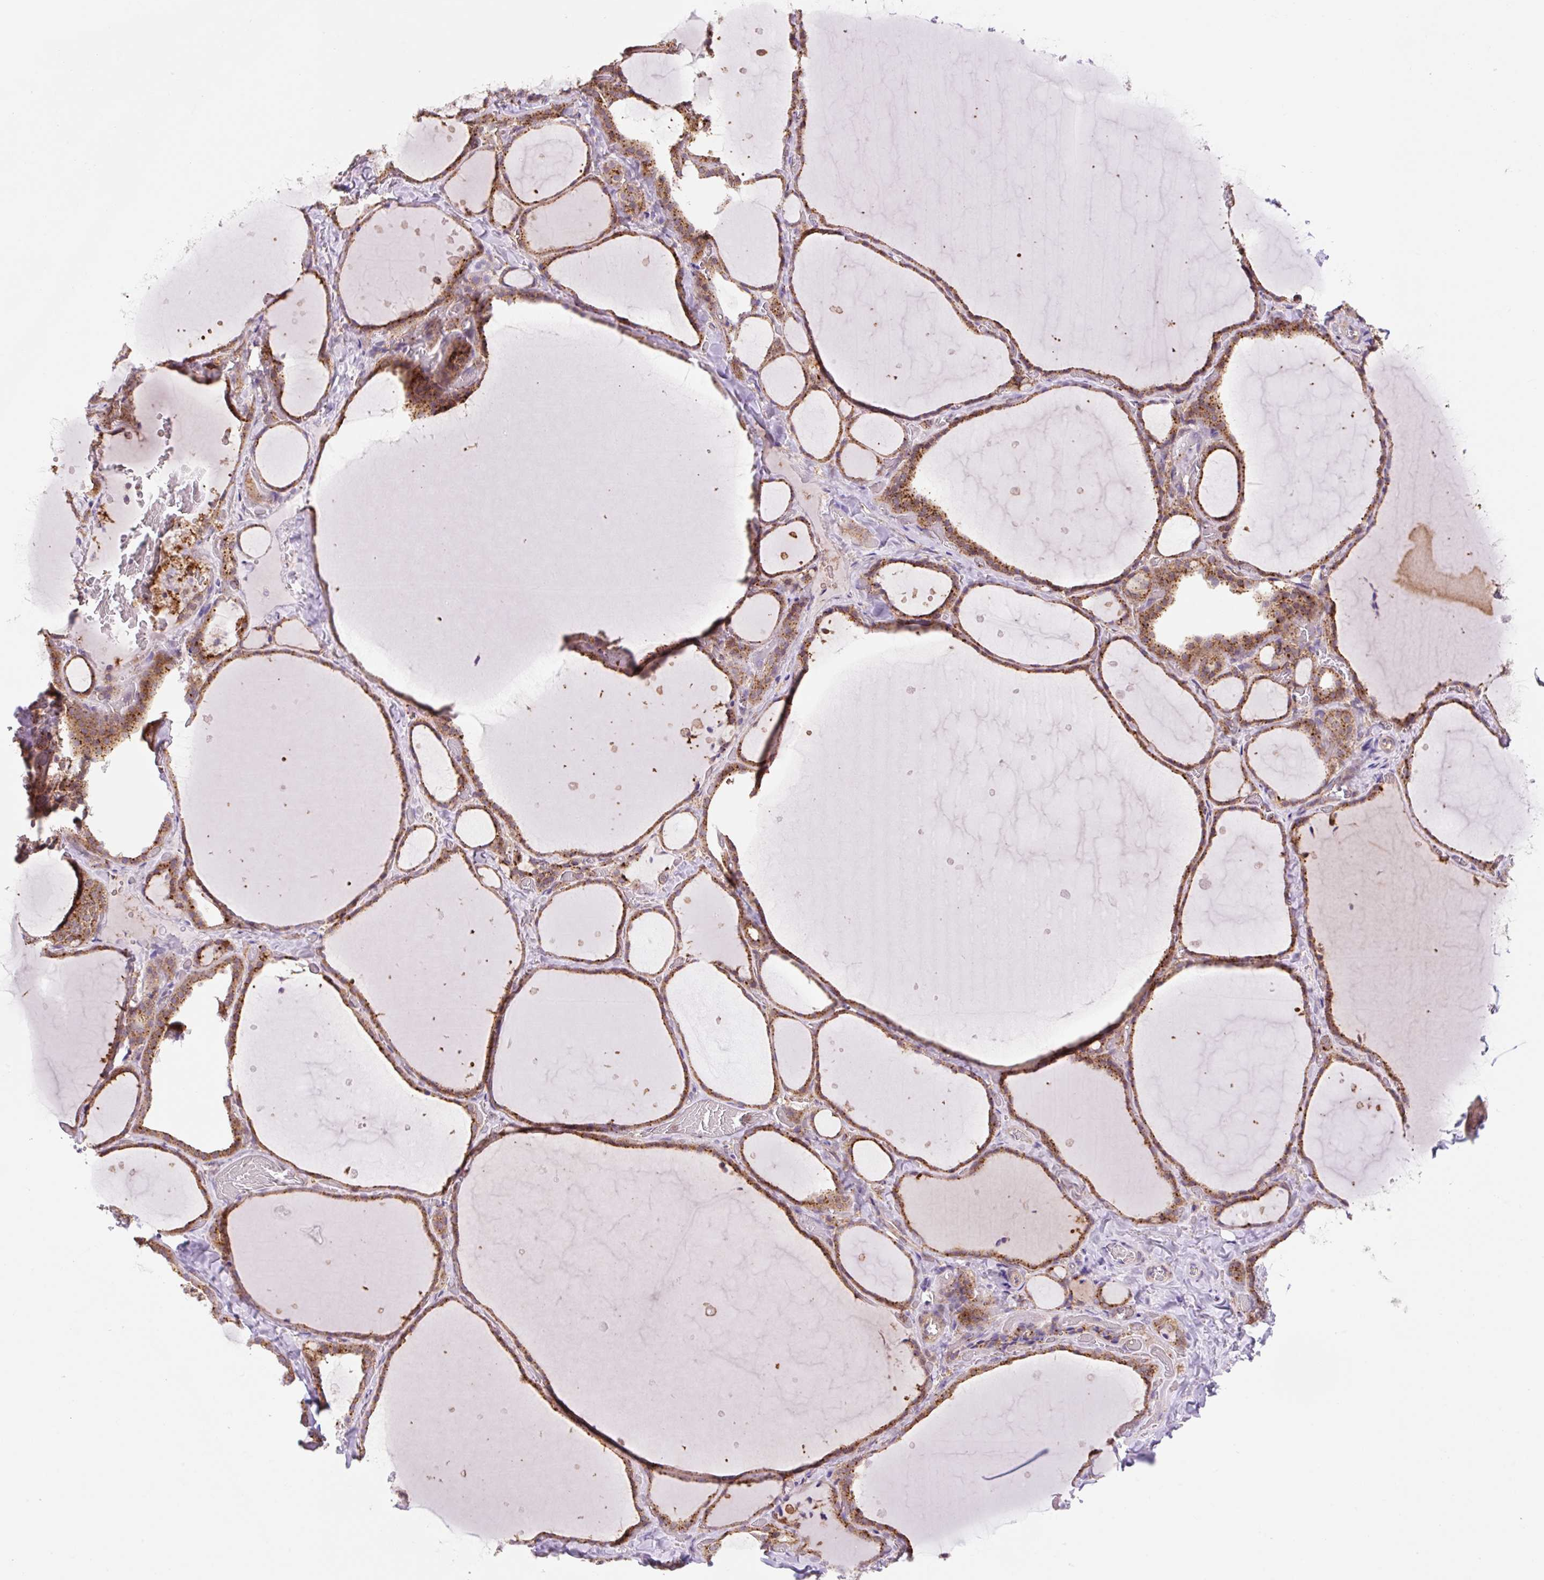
{"staining": {"intensity": "strong", "quantity": ">75%", "location": "cytoplasmic/membranous"}, "tissue": "thyroid gland", "cell_type": "Glandular cells", "image_type": "normal", "snomed": [{"axis": "morphology", "description": "Normal tissue, NOS"}, {"axis": "topography", "description": "Thyroid gland"}], "caption": "Immunohistochemical staining of unremarkable human thyroid gland displays strong cytoplasmic/membranous protein positivity in approximately >75% of glandular cells.", "gene": "VPS4A", "patient": {"sex": "female", "age": 36}}